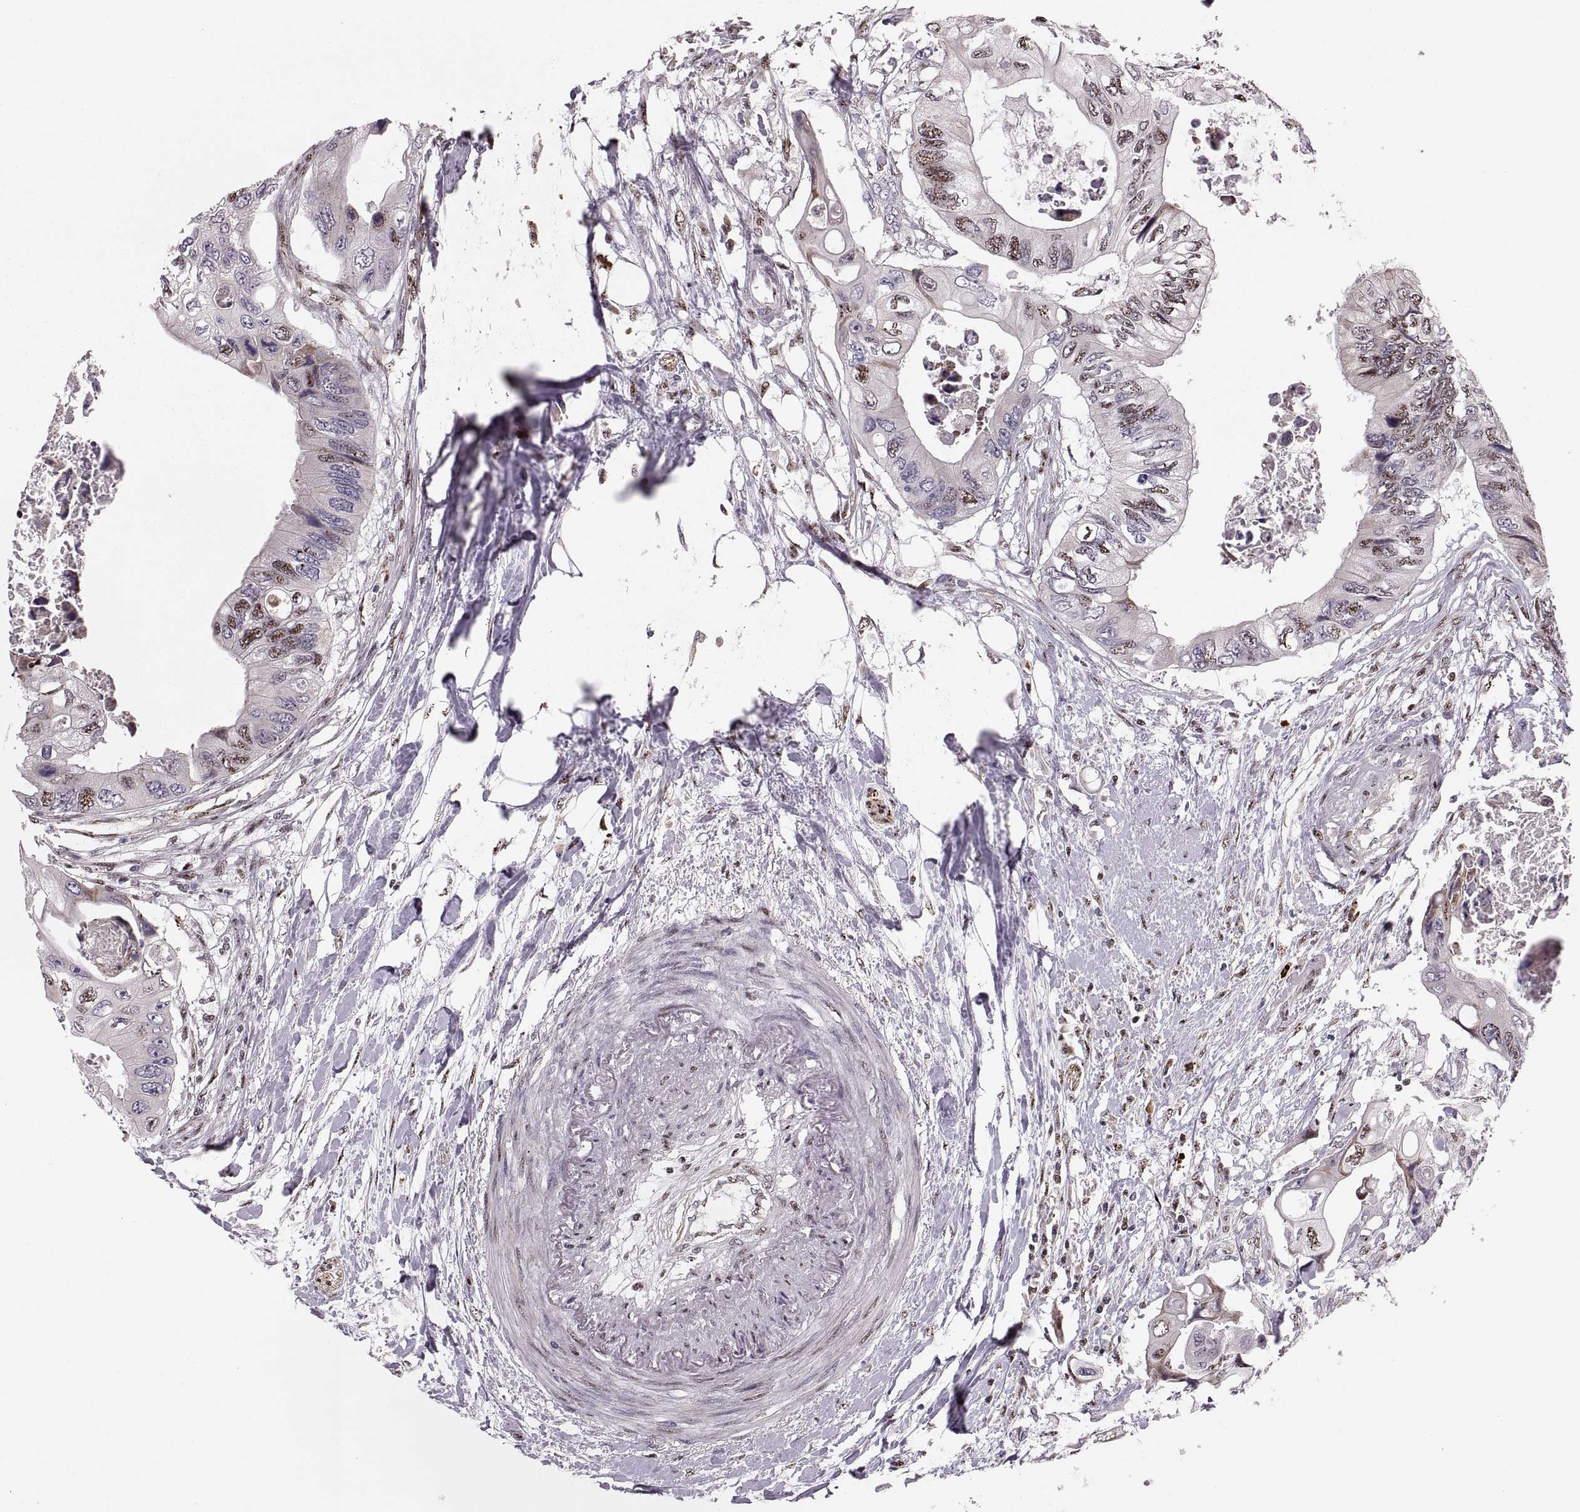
{"staining": {"intensity": "strong", "quantity": "25%-75%", "location": "nuclear"}, "tissue": "colorectal cancer", "cell_type": "Tumor cells", "image_type": "cancer", "snomed": [{"axis": "morphology", "description": "Adenocarcinoma, NOS"}, {"axis": "topography", "description": "Rectum"}], "caption": "Protein expression analysis of adenocarcinoma (colorectal) exhibits strong nuclear expression in approximately 25%-75% of tumor cells. (Brightfield microscopy of DAB IHC at high magnification).", "gene": "ZCCHC17", "patient": {"sex": "male", "age": 63}}